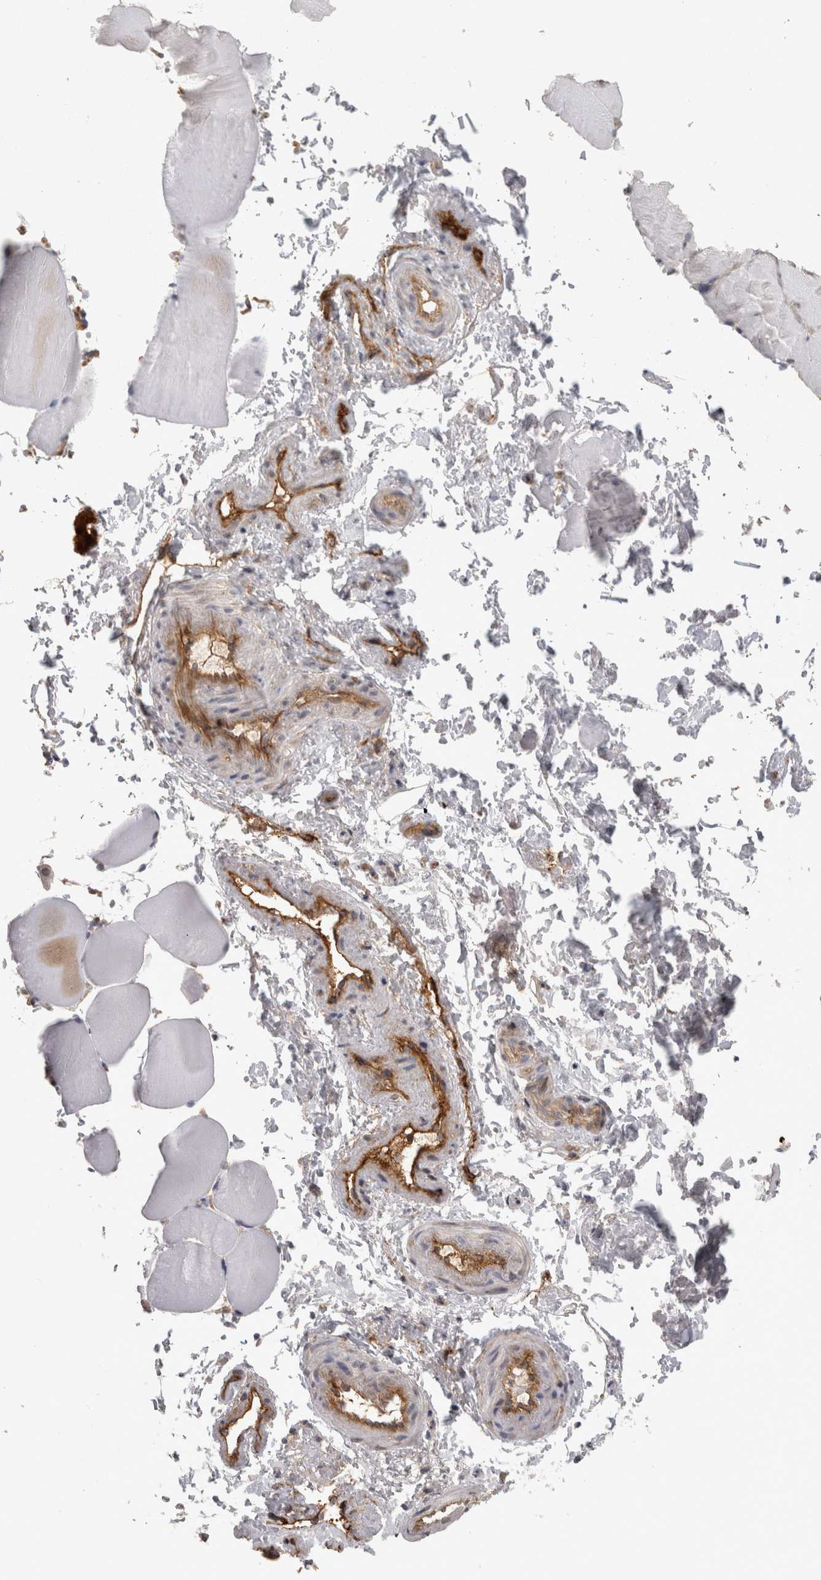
{"staining": {"intensity": "negative", "quantity": "none", "location": "none"}, "tissue": "skeletal muscle", "cell_type": "Myocytes", "image_type": "normal", "snomed": [{"axis": "morphology", "description": "Normal tissue, NOS"}, {"axis": "topography", "description": "Skeletal muscle"}, {"axis": "topography", "description": "Parathyroid gland"}], "caption": "Immunohistochemistry of benign skeletal muscle exhibits no staining in myocytes.", "gene": "RECK", "patient": {"sex": "female", "age": 37}}